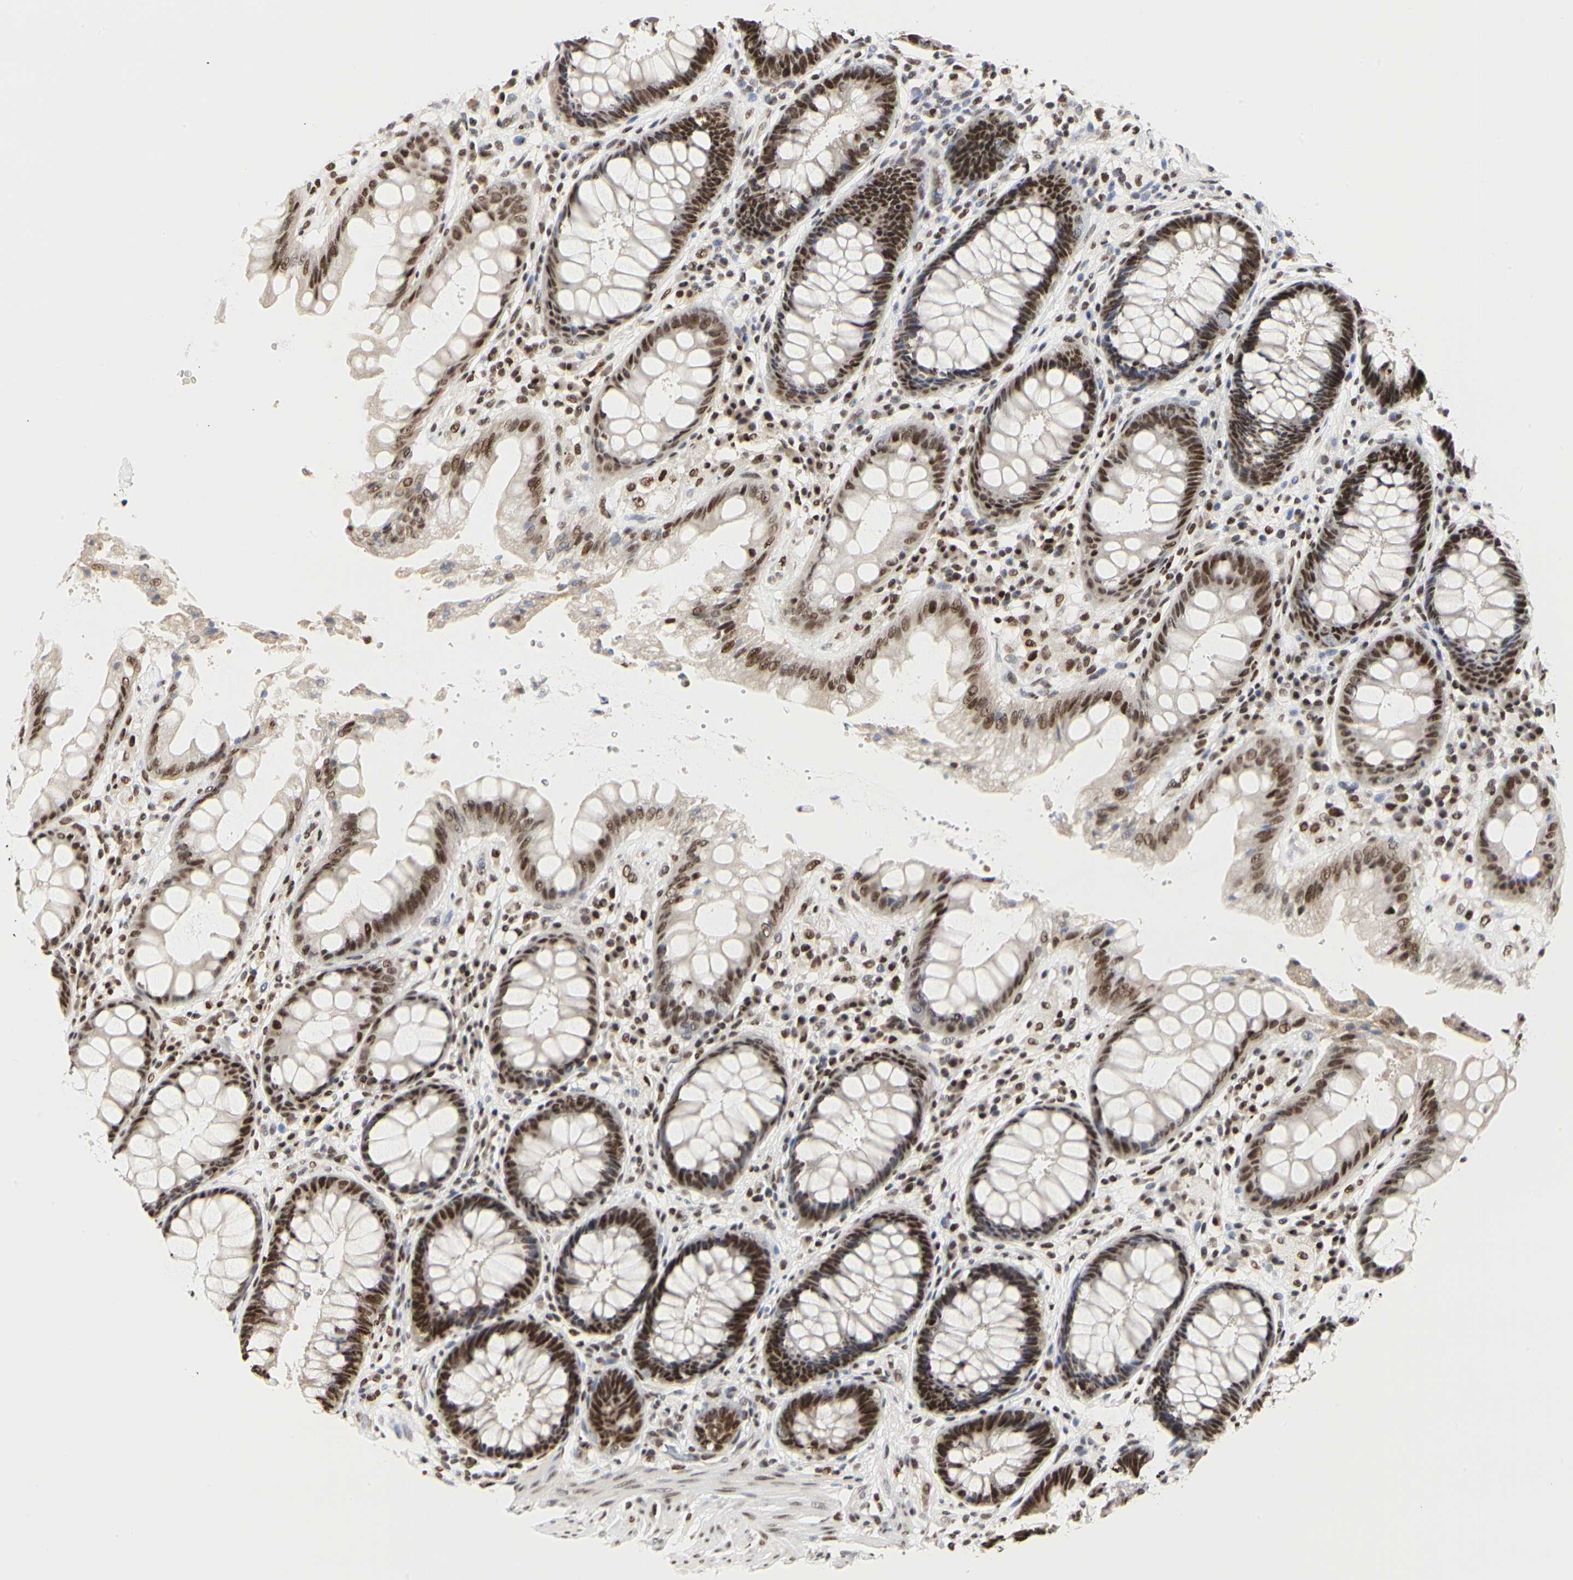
{"staining": {"intensity": "moderate", "quantity": ">75%", "location": "nuclear"}, "tissue": "rectum", "cell_type": "Glandular cells", "image_type": "normal", "snomed": [{"axis": "morphology", "description": "Normal tissue, NOS"}, {"axis": "topography", "description": "Rectum"}], "caption": "Immunohistochemical staining of normal human rectum reveals medium levels of moderate nuclear expression in approximately >75% of glandular cells. Nuclei are stained in blue.", "gene": "PRMT3", "patient": {"sex": "female", "age": 46}}